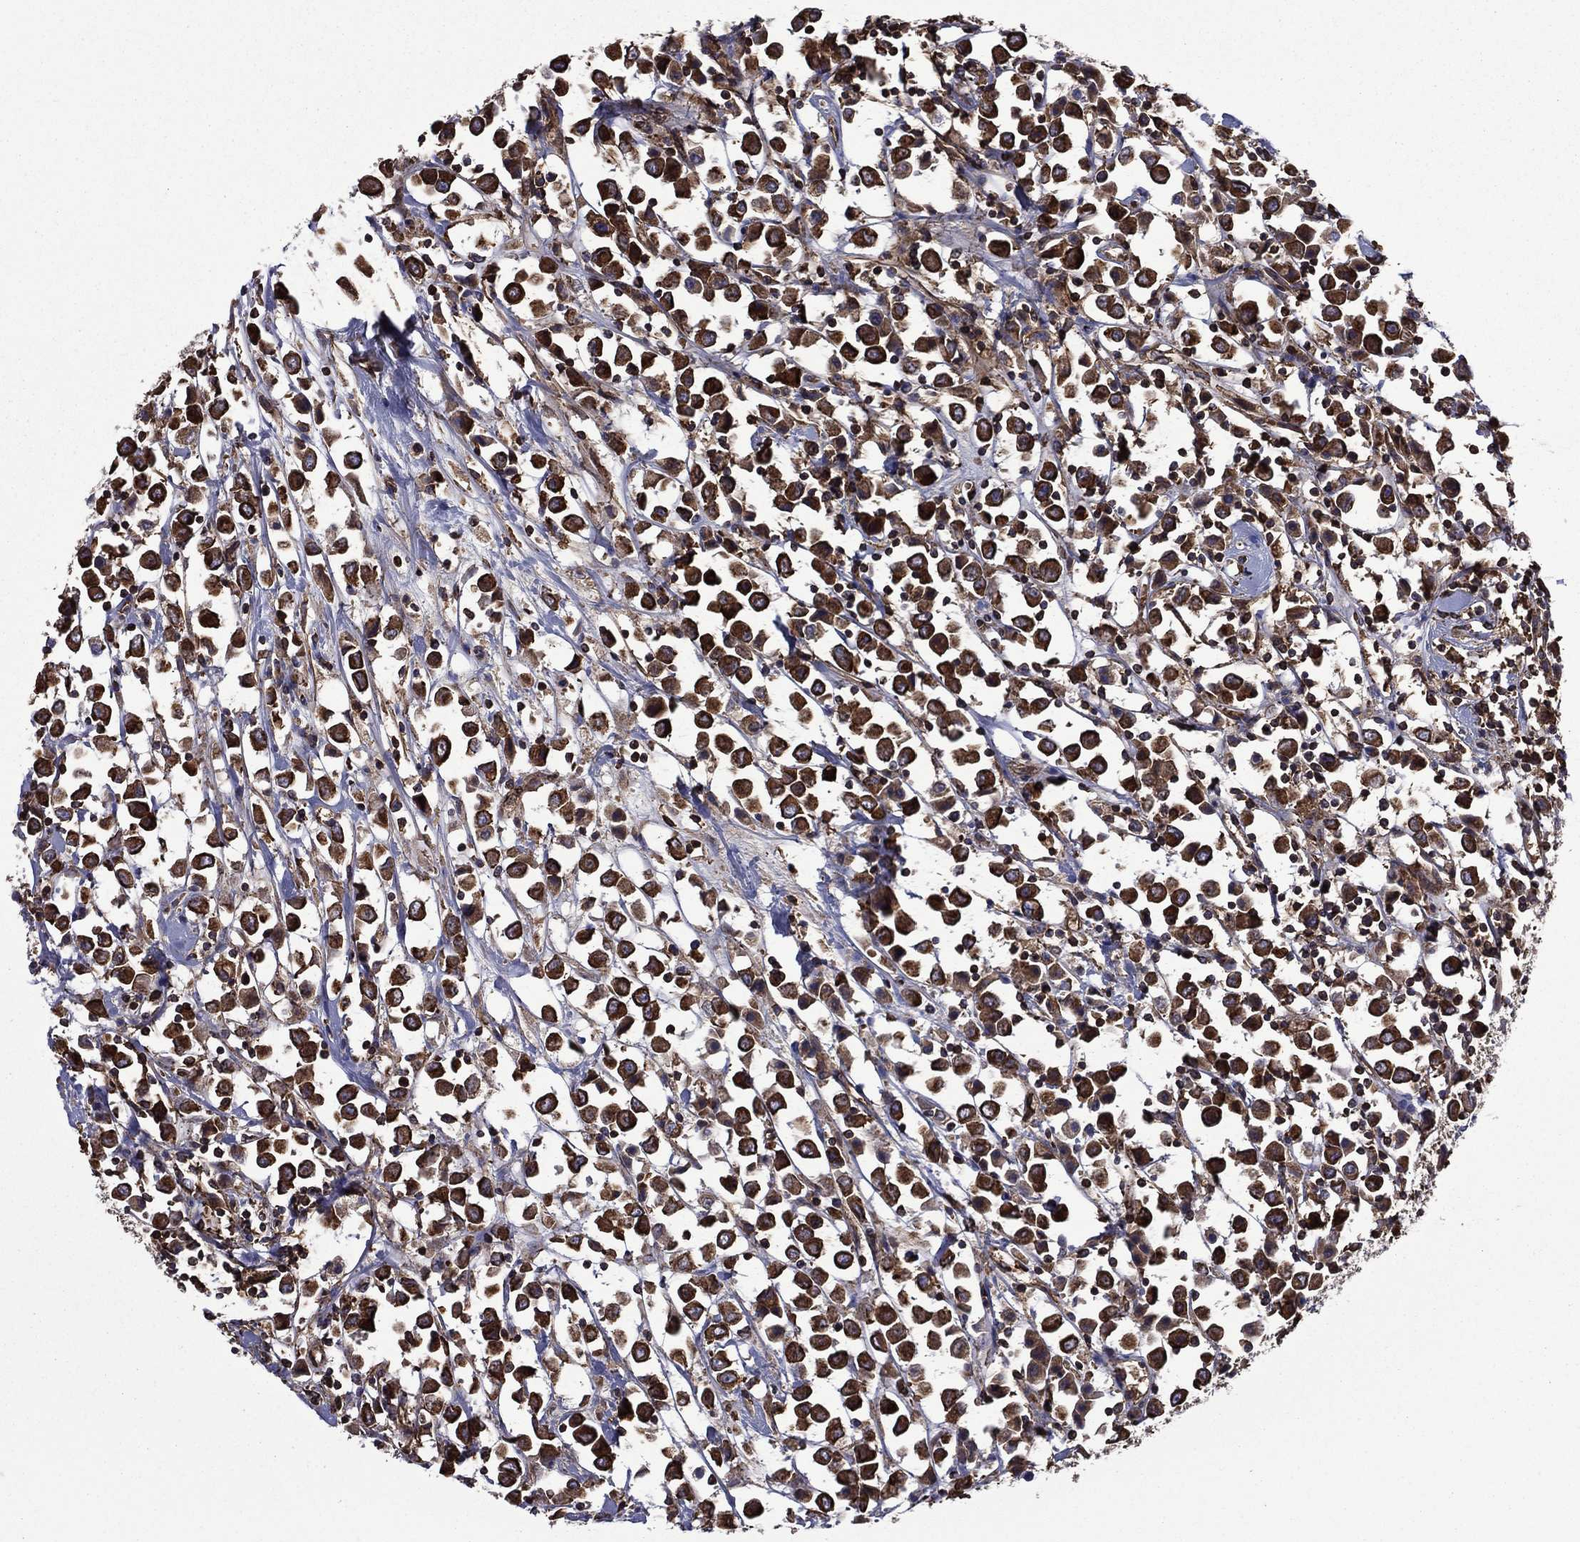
{"staining": {"intensity": "strong", "quantity": ">75%", "location": "cytoplasmic/membranous"}, "tissue": "breast cancer", "cell_type": "Tumor cells", "image_type": "cancer", "snomed": [{"axis": "morphology", "description": "Duct carcinoma"}, {"axis": "topography", "description": "Breast"}], "caption": "The immunohistochemical stain labels strong cytoplasmic/membranous staining in tumor cells of intraductal carcinoma (breast) tissue.", "gene": "PLPP3", "patient": {"sex": "female", "age": 61}}